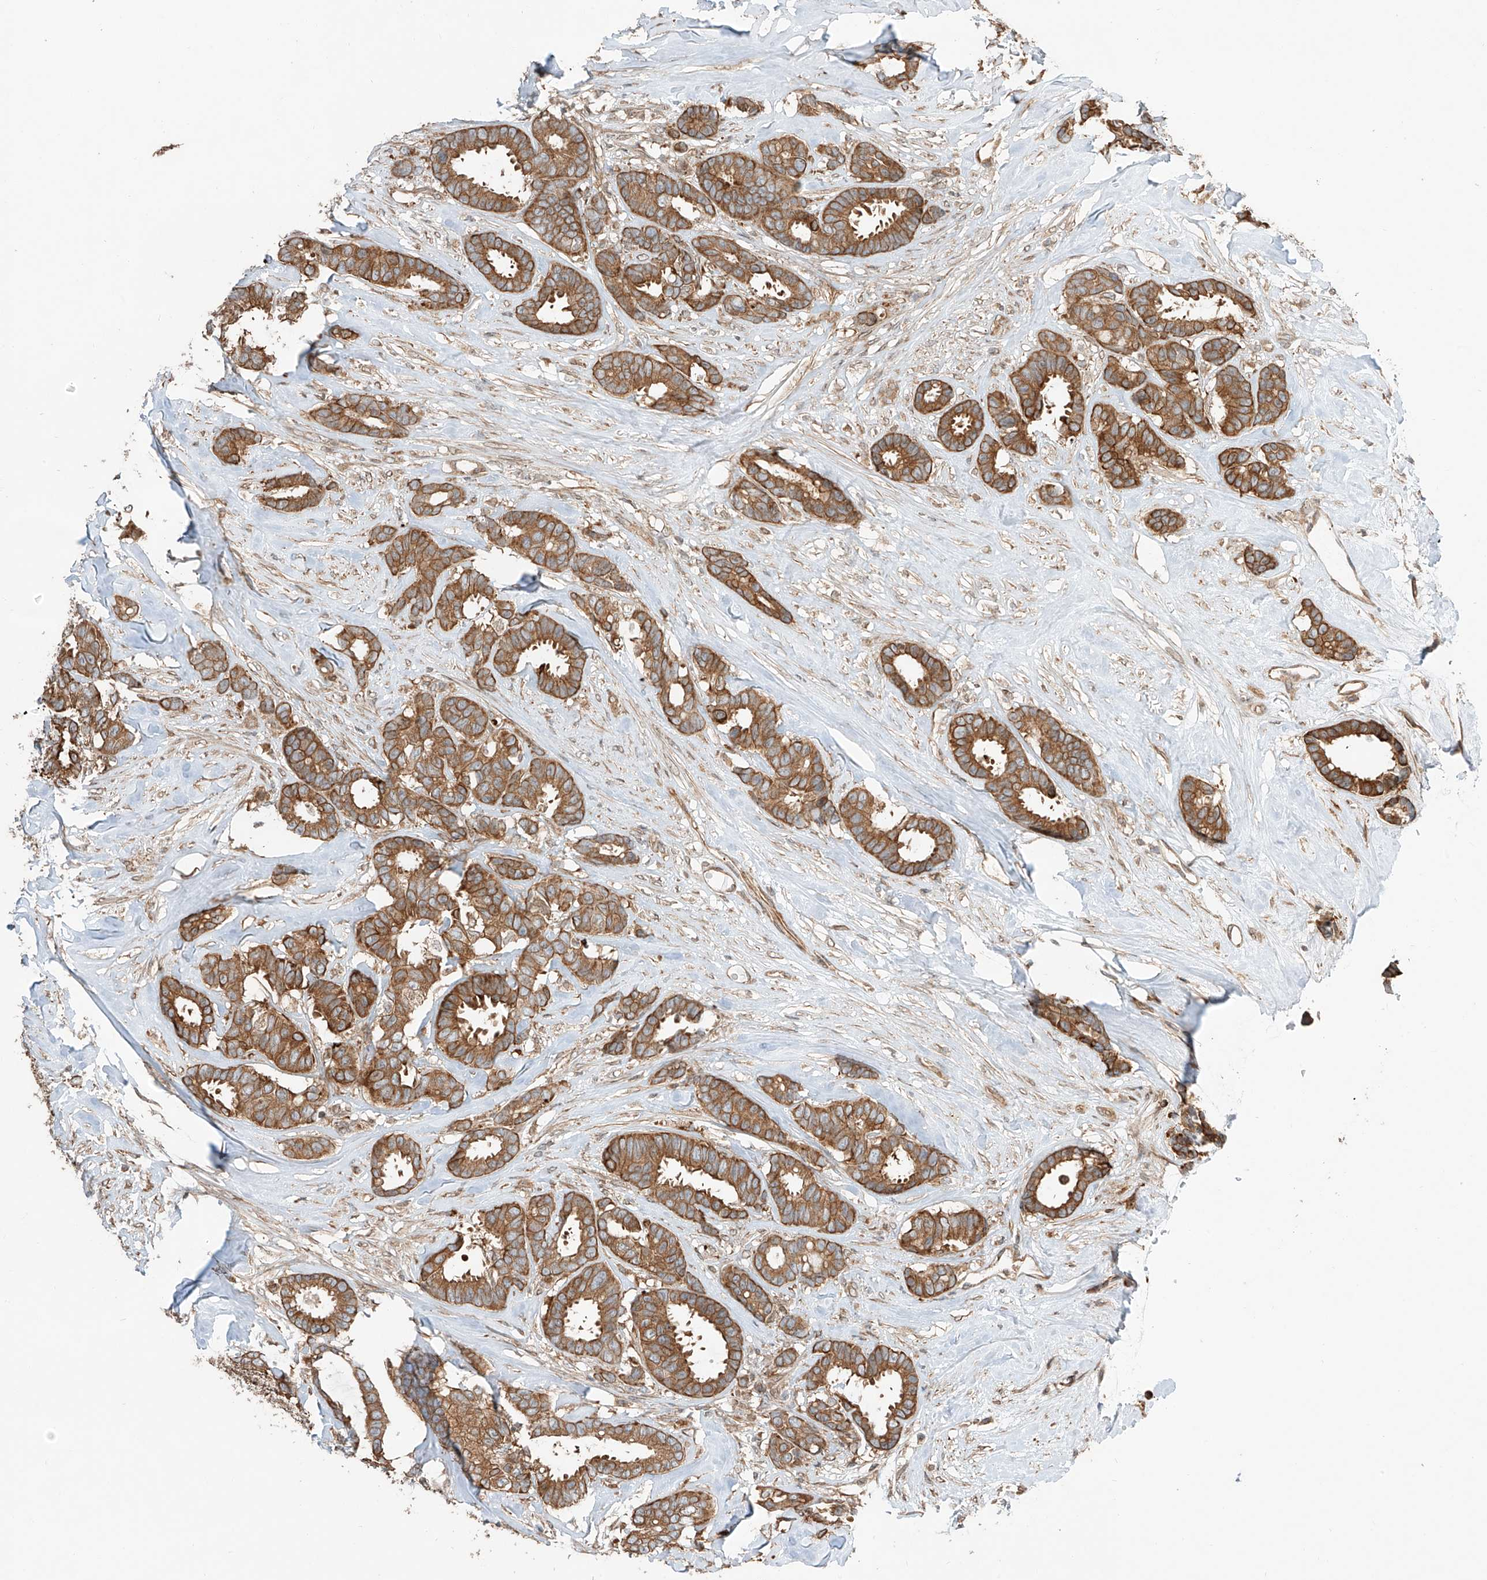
{"staining": {"intensity": "moderate", "quantity": ">75%", "location": "cytoplasmic/membranous"}, "tissue": "breast cancer", "cell_type": "Tumor cells", "image_type": "cancer", "snomed": [{"axis": "morphology", "description": "Duct carcinoma"}, {"axis": "topography", "description": "Breast"}], "caption": "Moderate cytoplasmic/membranous expression is seen in about >75% of tumor cells in breast cancer (invasive ductal carcinoma).", "gene": "CEP162", "patient": {"sex": "female", "age": 87}}